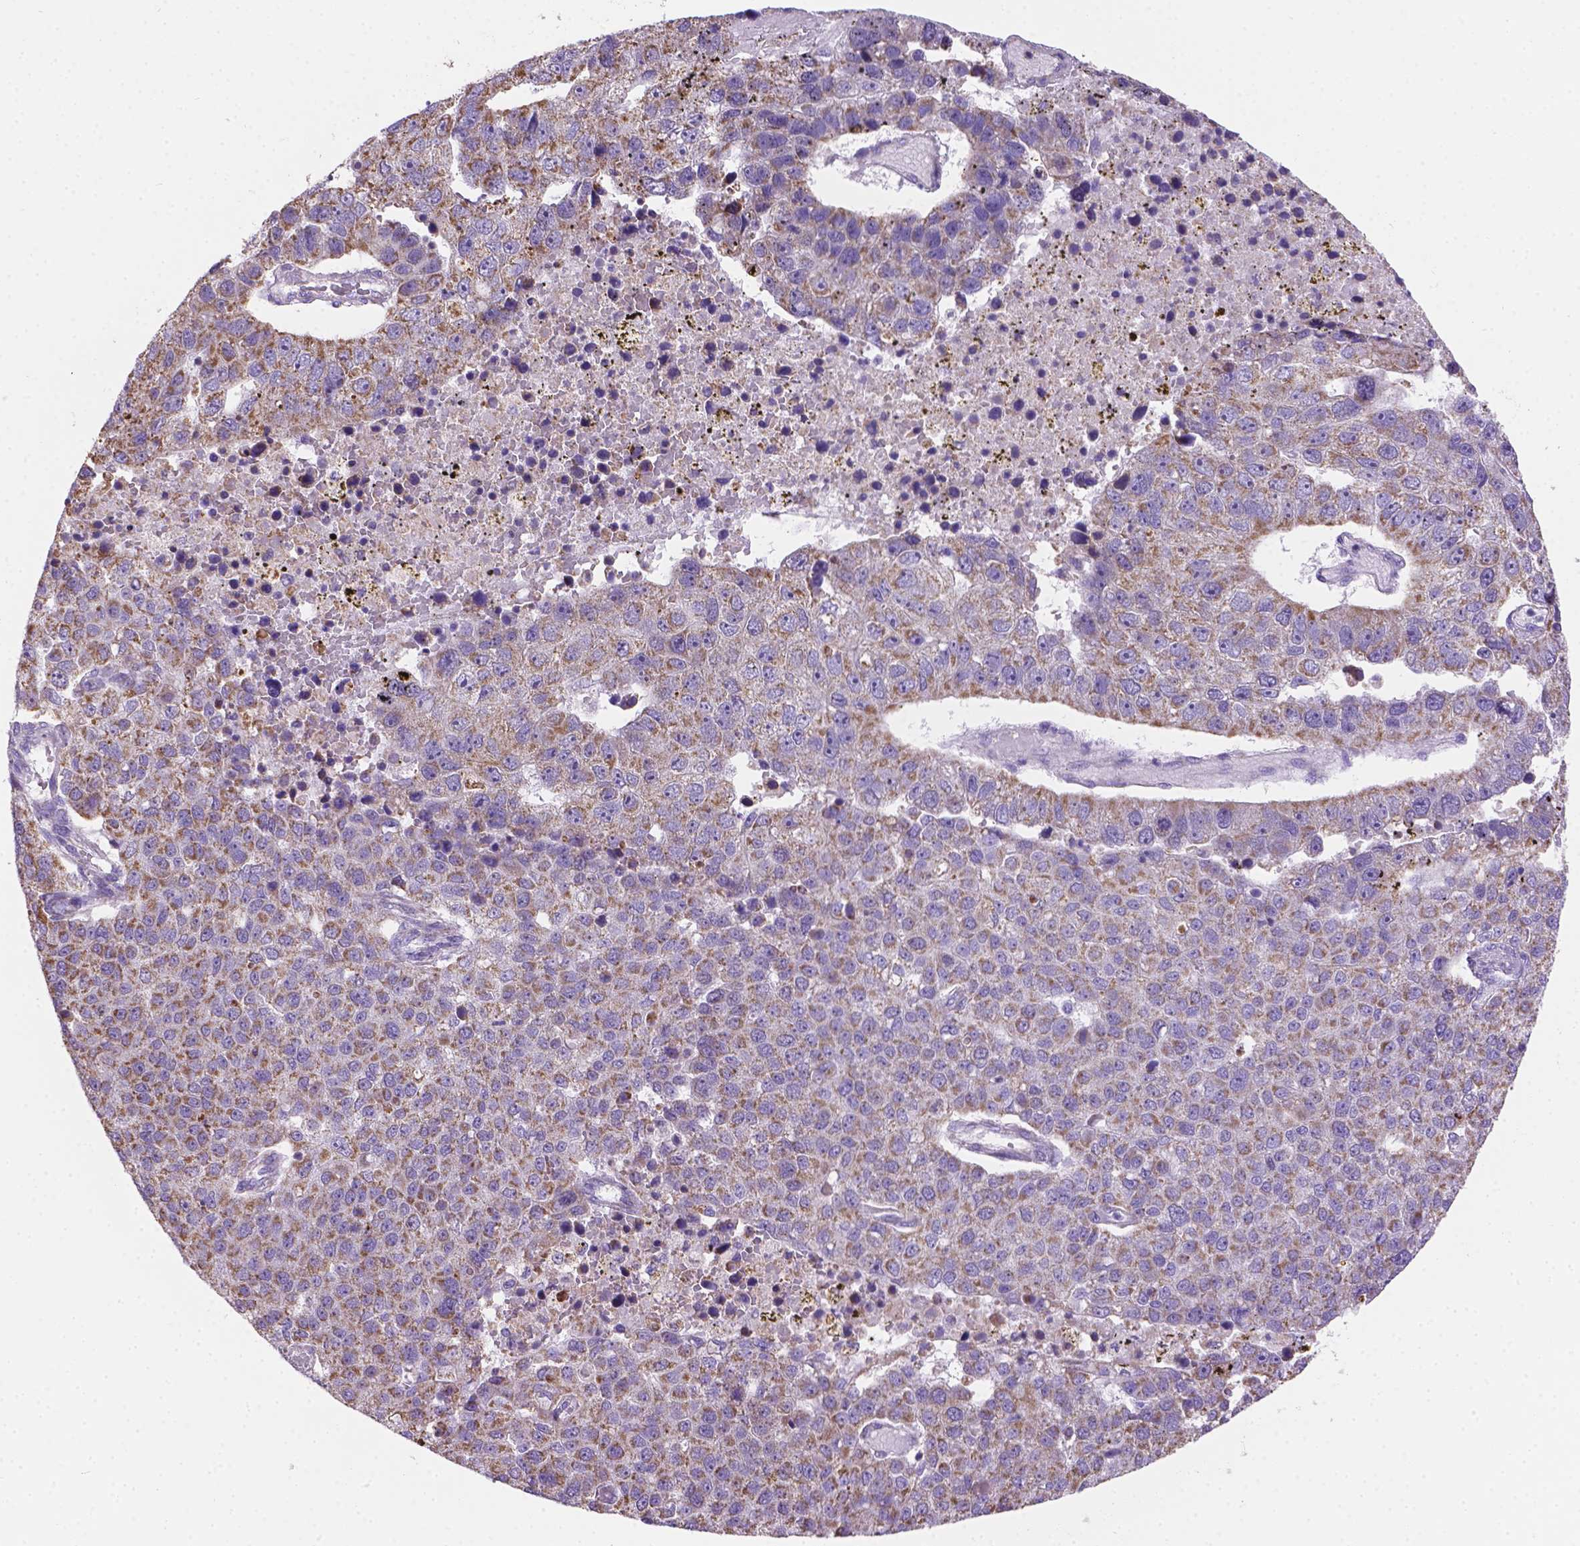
{"staining": {"intensity": "moderate", "quantity": "25%-75%", "location": "cytoplasmic/membranous"}, "tissue": "pancreatic cancer", "cell_type": "Tumor cells", "image_type": "cancer", "snomed": [{"axis": "morphology", "description": "Adenocarcinoma, NOS"}, {"axis": "topography", "description": "Pancreas"}], "caption": "Pancreatic adenocarcinoma stained for a protein (brown) reveals moderate cytoplasmic/membranous positive staining in approximately 25%-75% of tumor cells.", "gene": "CSPG5", "patient": {"sex": "female", "age": 61}}